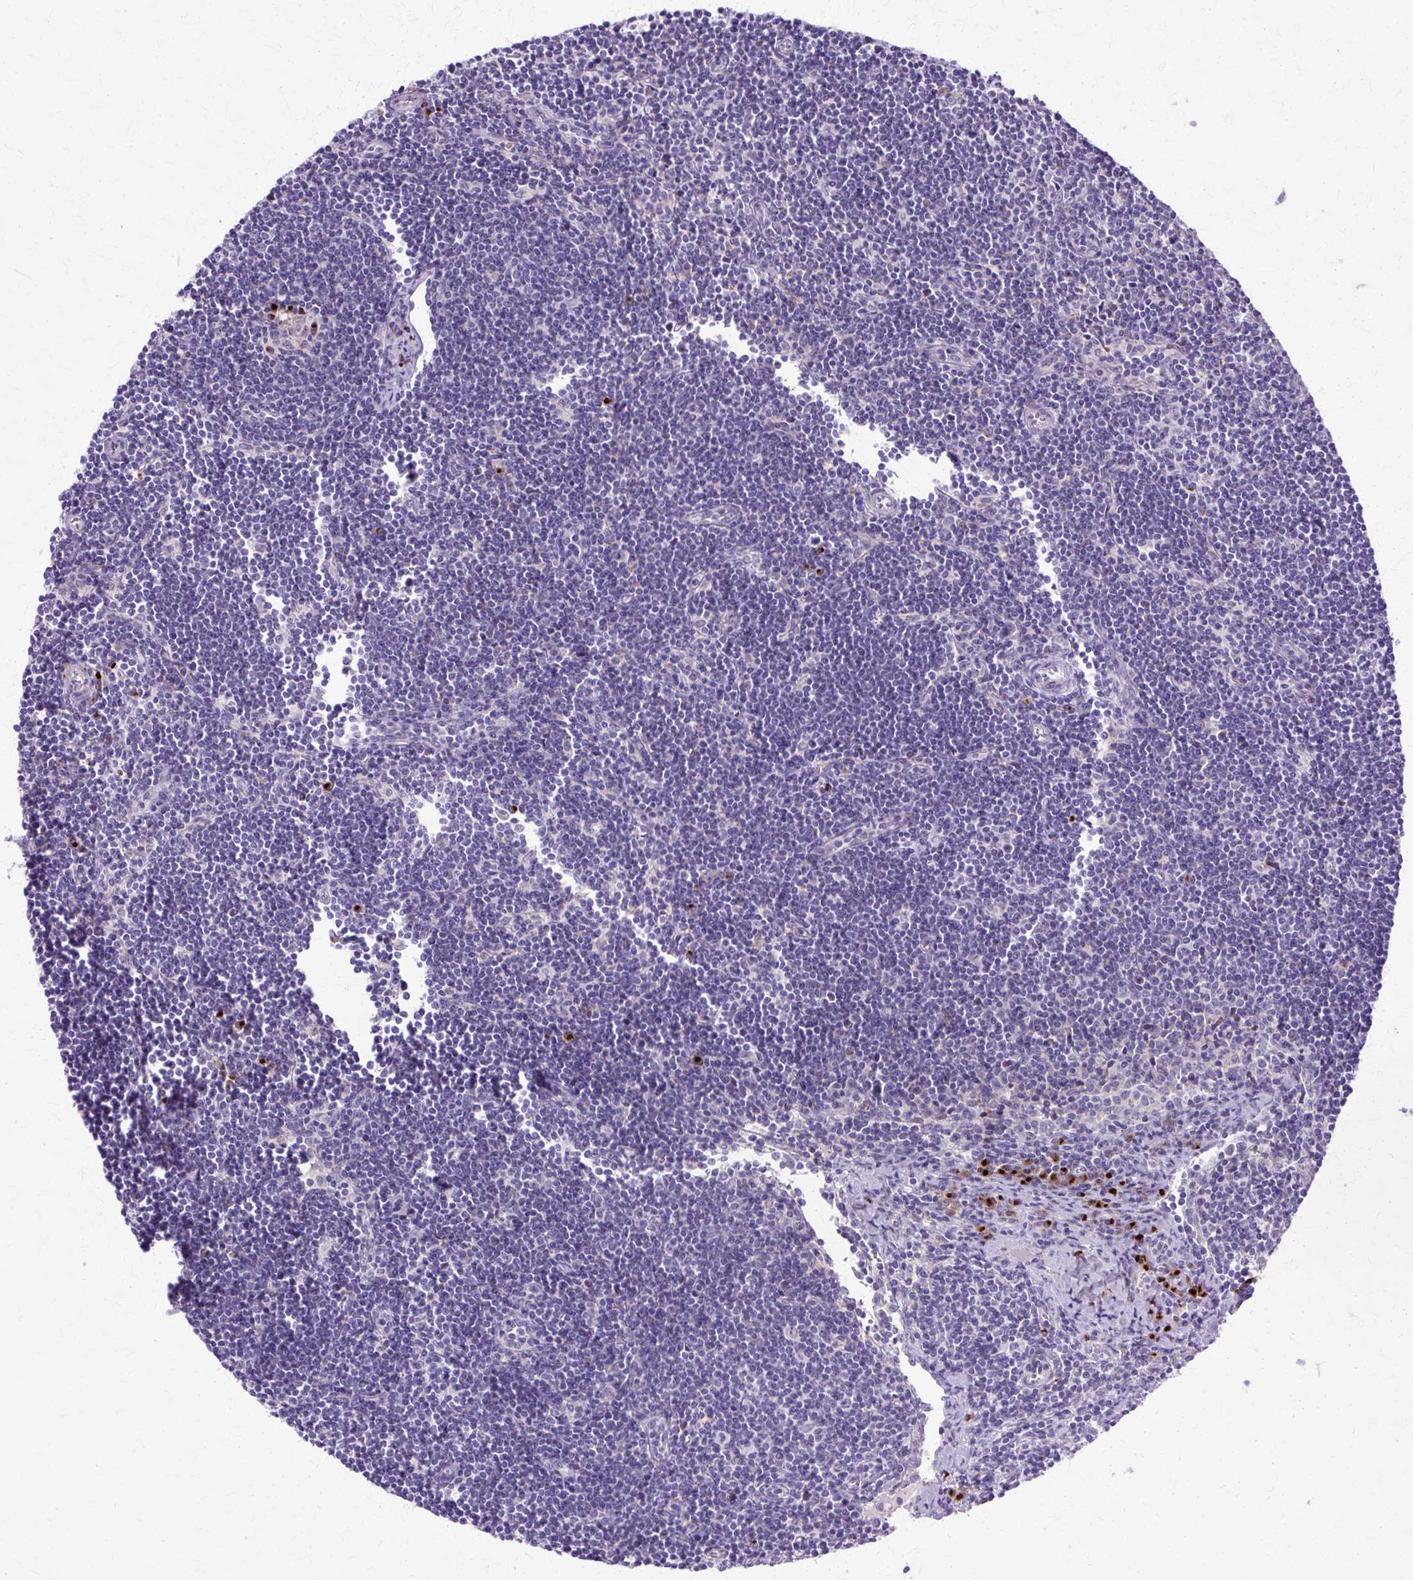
{"staining": {"intensity": "negative", "quantity": "none", "location": "none"}, "tissue": "lymph node", "cell_type": "Germinal center cells", "image_type": "normal", "snomed": [{"axis": "morphology", "description": "Normal tissue, NOS"}, {"axis": "topography", "description": "Lymph node"}], "caption": "This micrograph is of unremarkable lymph node stained with immunohistochemistry to label a protein in brown with the nuclei are counter-stained blue. There is no expression in germinal center cells.", "gene": "TBC1D3B", "patient": {"sex": "female", "age": 29}}